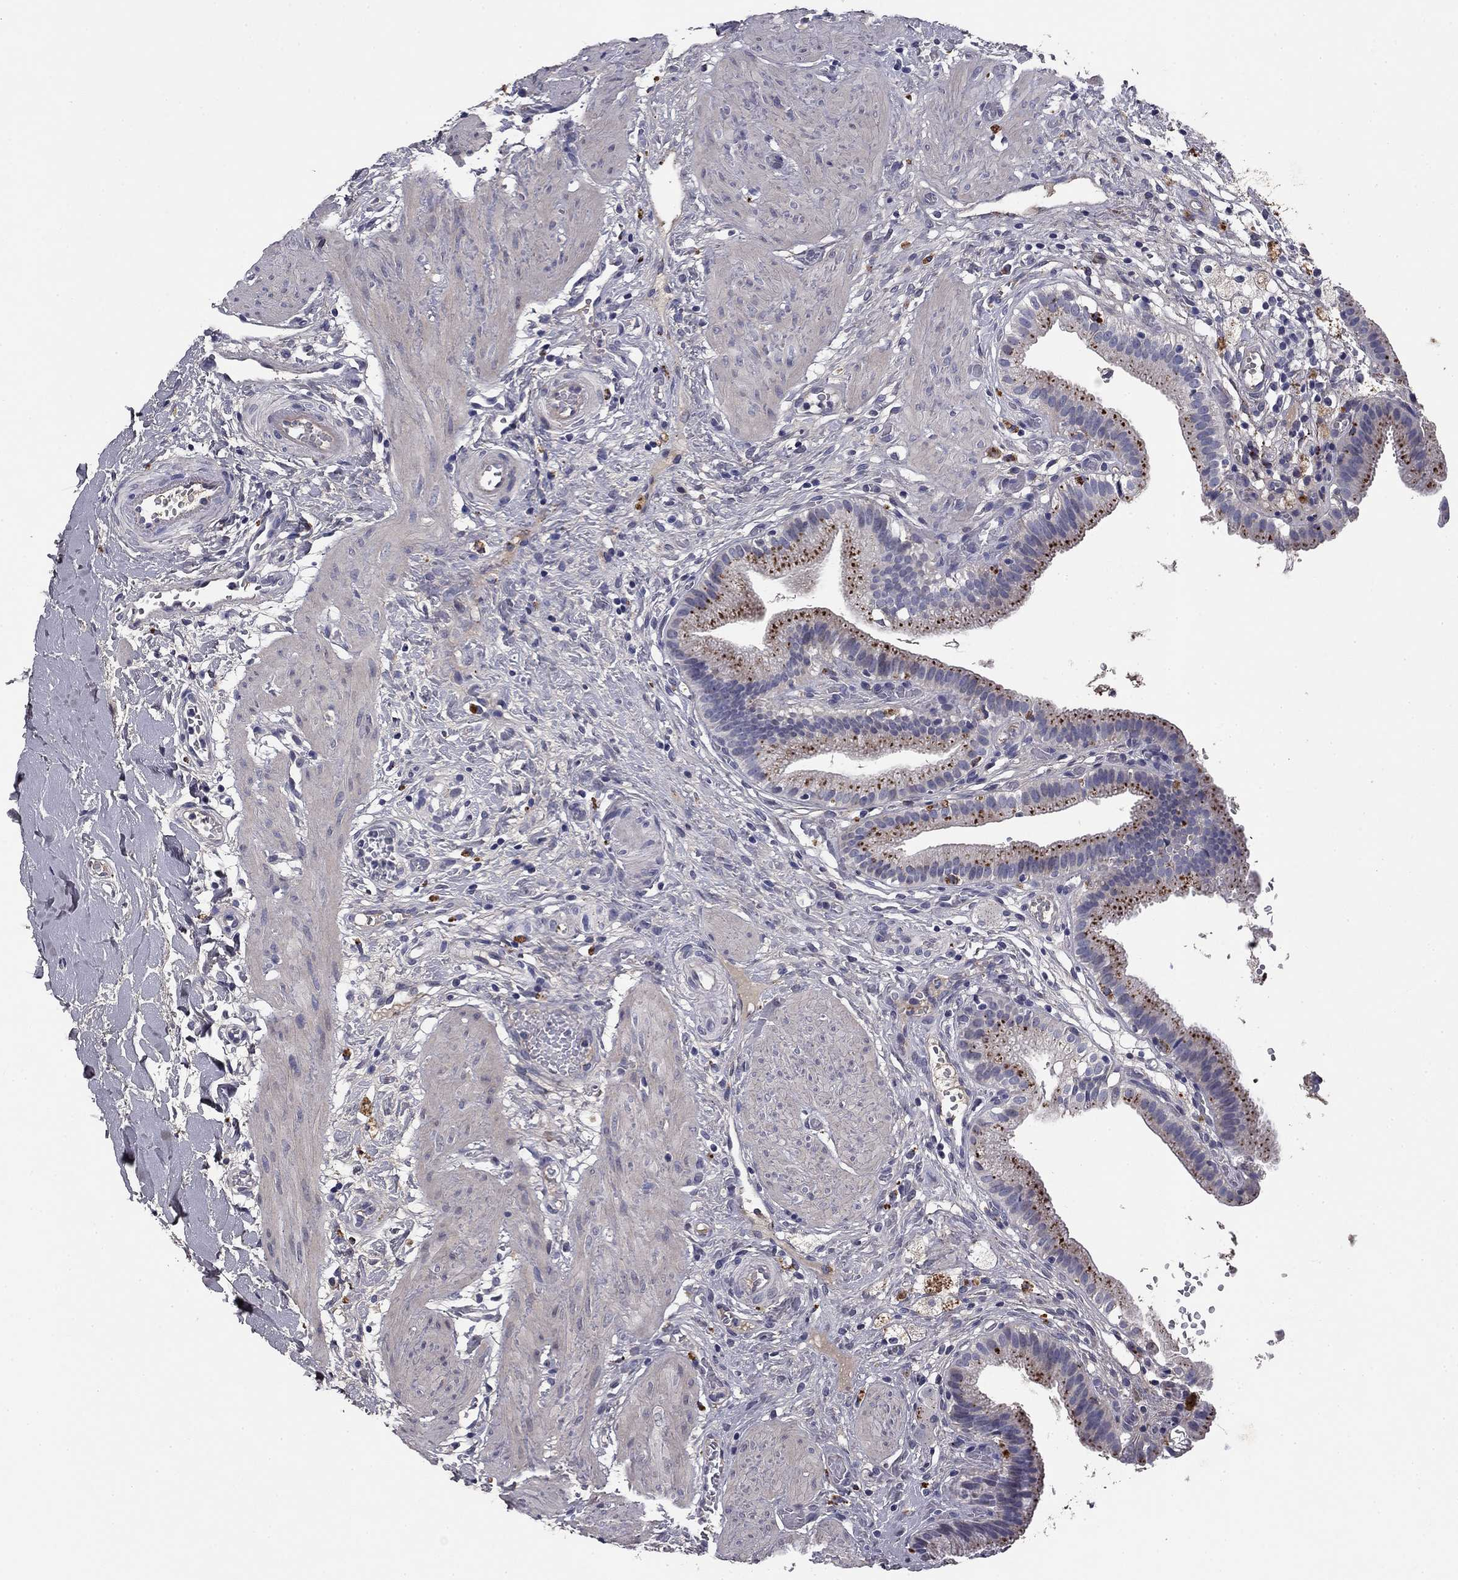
{"staining": {"intensity": "negative", "quantity": "none", "location": "none"}, "tissue": "gallbladder", "cell_type": "Glandular cells", "image_type": "normal", "snomed": [{"axis": "morphology", "description": "Normal tissue, NOS"}, {"axis": "topography", "description": "Gallbladder"}], "caption": "High power microscopy image of an immunohistochemistry histopathology image of unremarkable gallbladder, revealing no significant staining in glandular cells.", "gene": "COL2A1", "patient": {"sex": "female", "age": 24}}